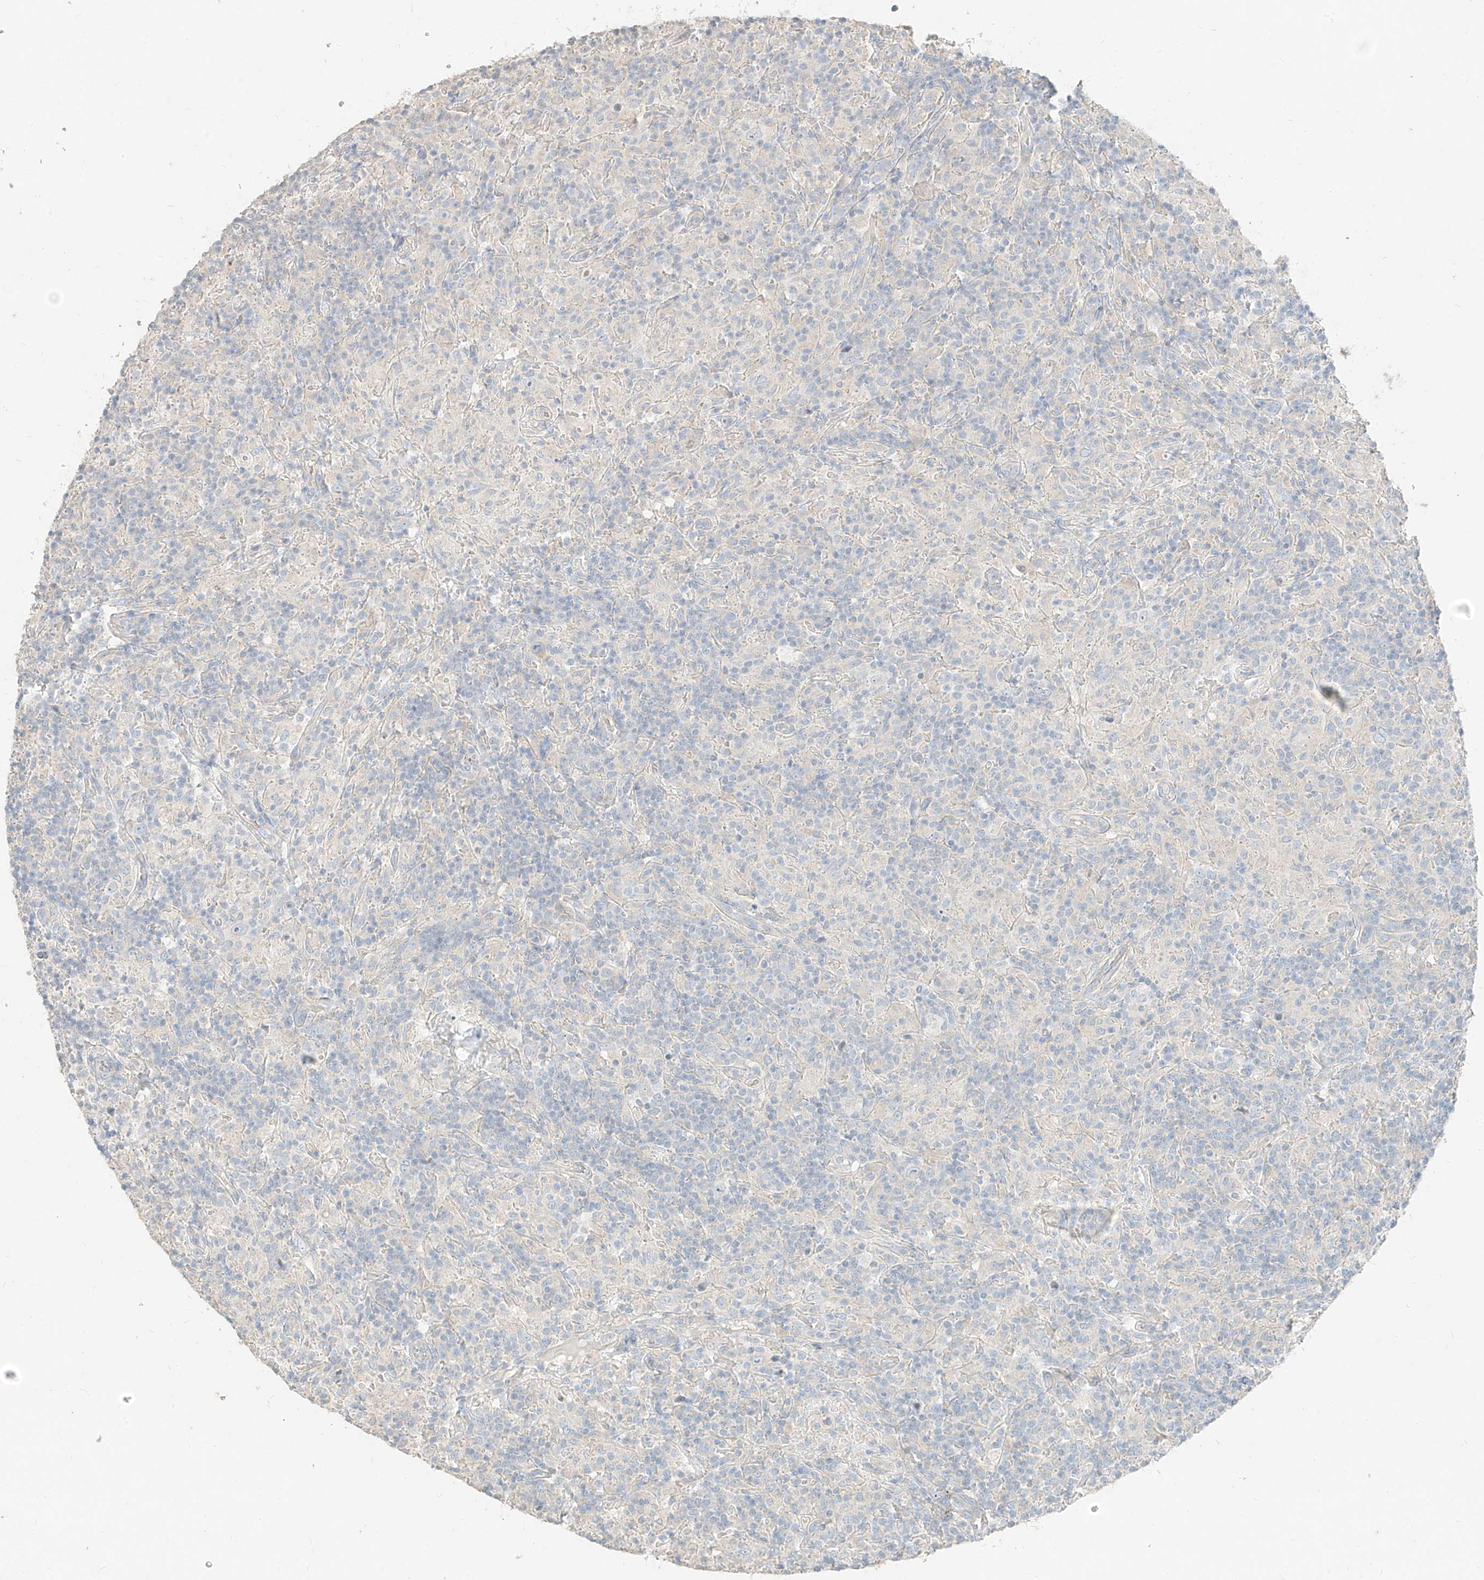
{"staining": {"intensity": "negative", "quantity": "none", "location": "none"}, "tissue": "lymphoma", "cell_type": "Tumor cells", "image_type": "cancer", "snomed": [{"axis": "morphology", "description": "Hodgkin's disease, NOS"}, {"axis": "topography", "description": "Lymph node"}], "caption": "DAB immunohistochemical staining of human Hodgkin's disease displays no significant expression in tumor cells.", "gene": "ZZEF1", "patient": {"sex": "male", "age": 70}}